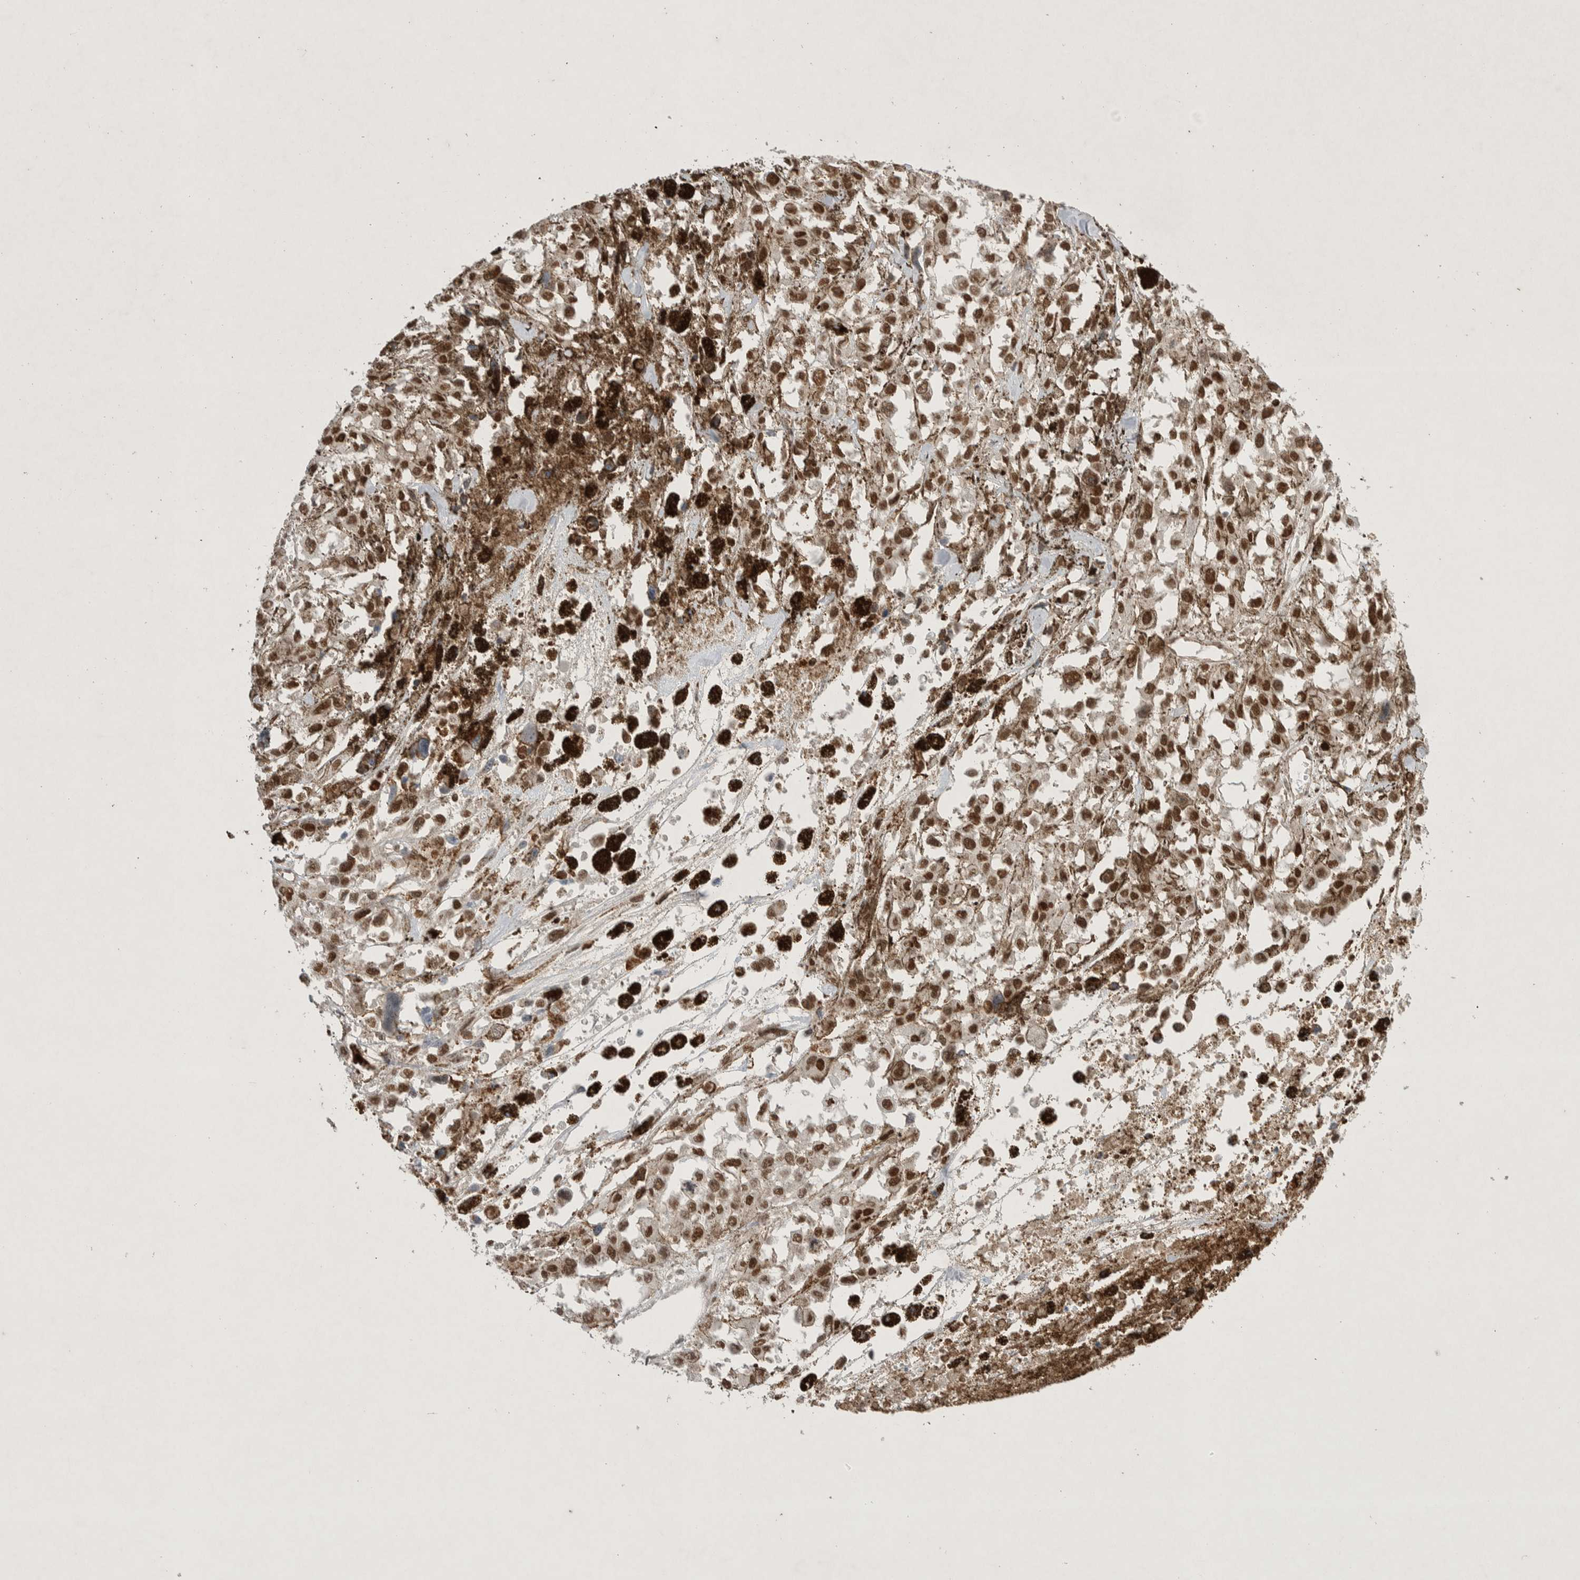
{"staining": {"intensity": "moderate", "quantity": ">75%", "location": "nuclear"}, "tissue": "melanoma", "cell_type": "Tumor cells", "image_type": "cancer", "snomed": [{"axis": "morphology", "description": "Malignant melanoma, Metastatic site"}, {"axis": "topography", "description": "Lymph node"}], "caption": "Immunohistochemistry micrograph of neoplastic tissue: human melanoma stained using IHC demonstrates medium levels of moderate protein expression localized specifically in the nuclear of tumor cells, appearing as a nuclear brown color.", "gene": "ZNF704", "patient": {"sex": "male", "age": 59}}